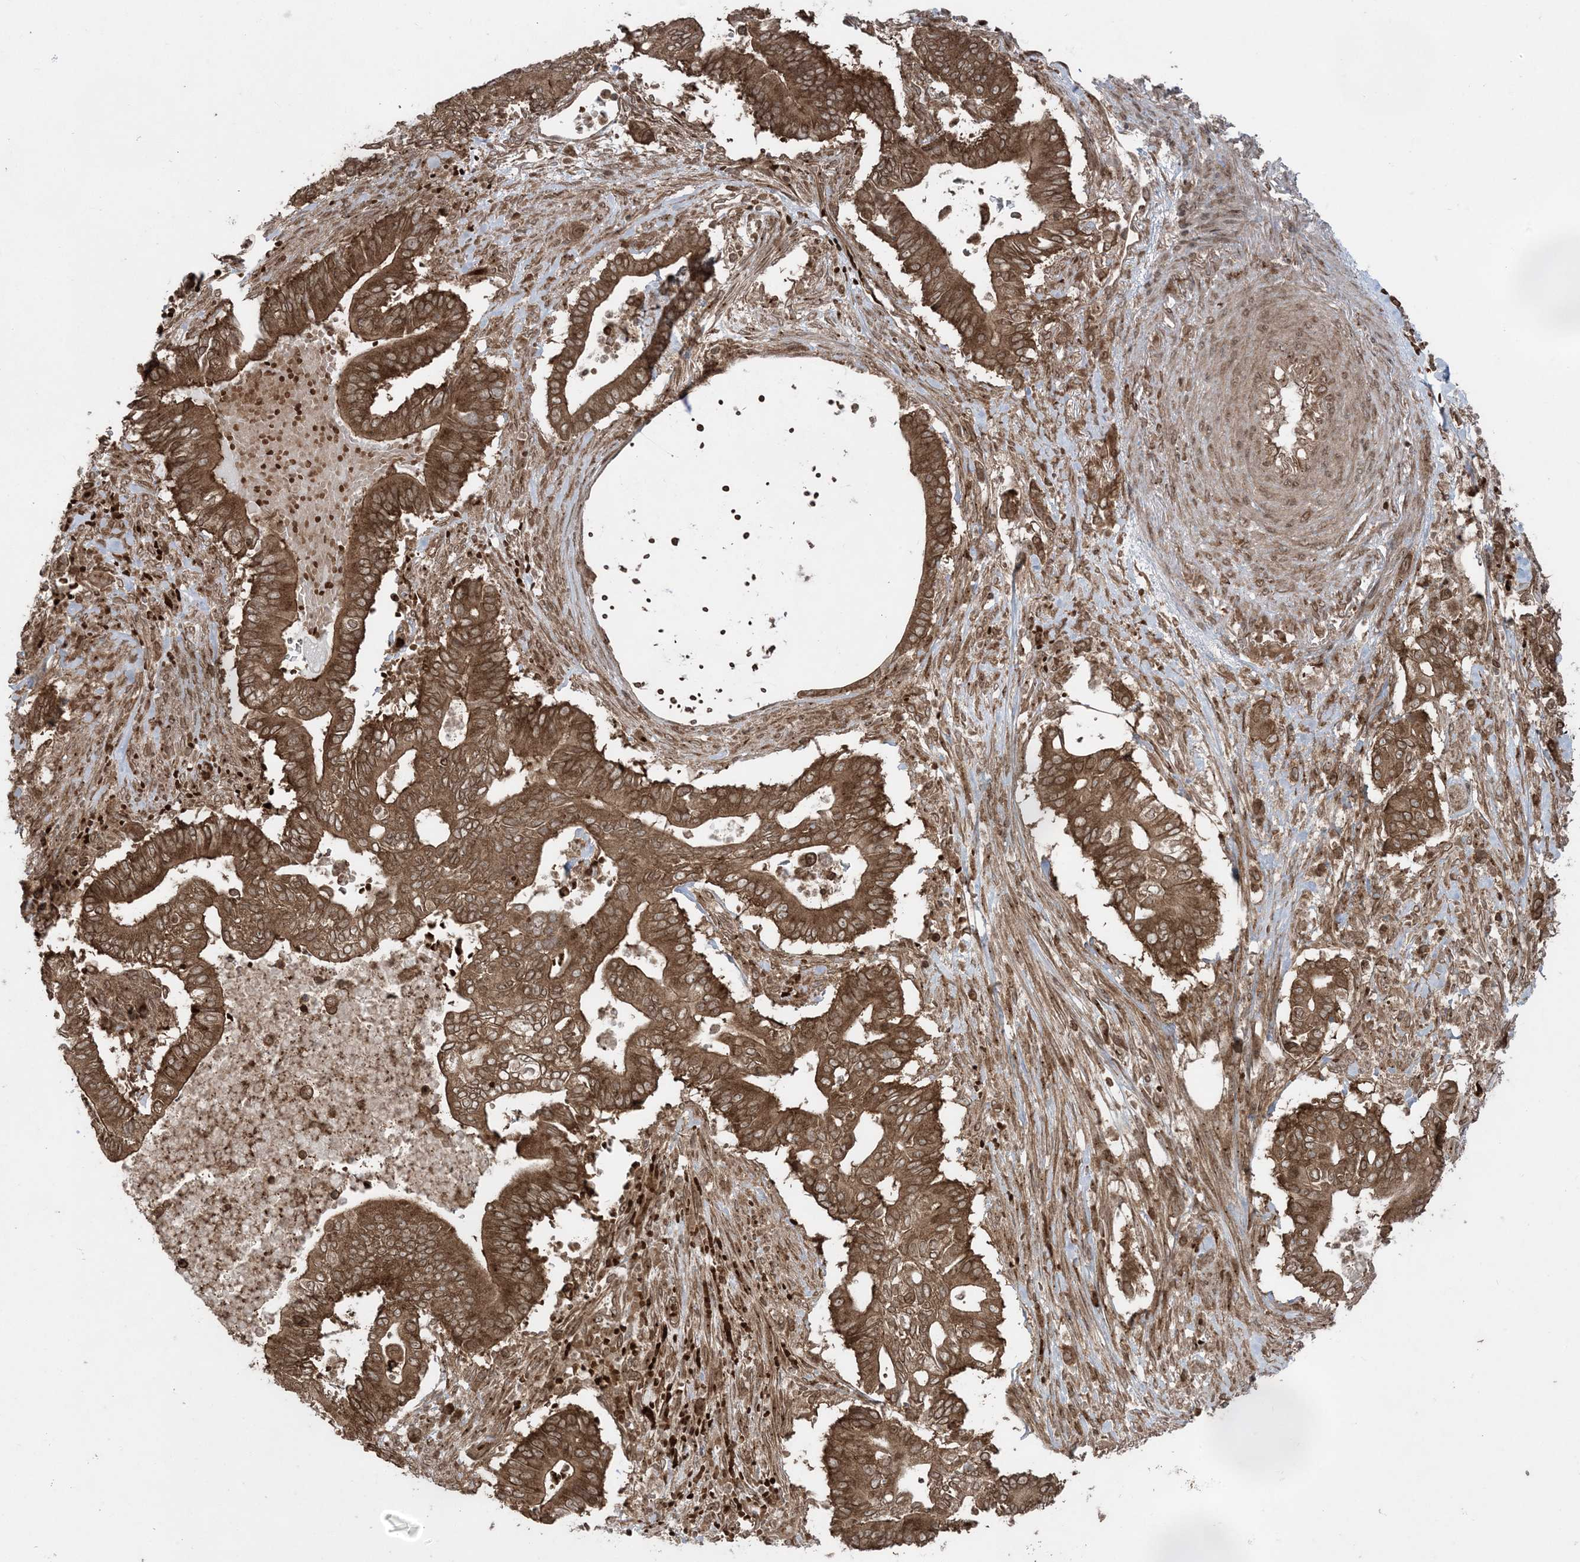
{"staining": {"intensity": "strong", "quantity": ">75%", "location": "cytoplasmic/membranous"}, "tissue": "pancreatic cancer", "cell_type": "Tumor cells", "image_type": "cancer", "snomed": [{"axis": "morphology", "description": "Adenocarcinoma, NOS"}, {"axis": "topography", "description": "Pancreas"}], "caption": "Protein analysis of pancreatic cancer tissue demonstrates strong cytoplasmic/membranous positivity in about >75% of tumor cells.", "gene": "DDX19B", "patient": {"sex": "male", "age": 68}}